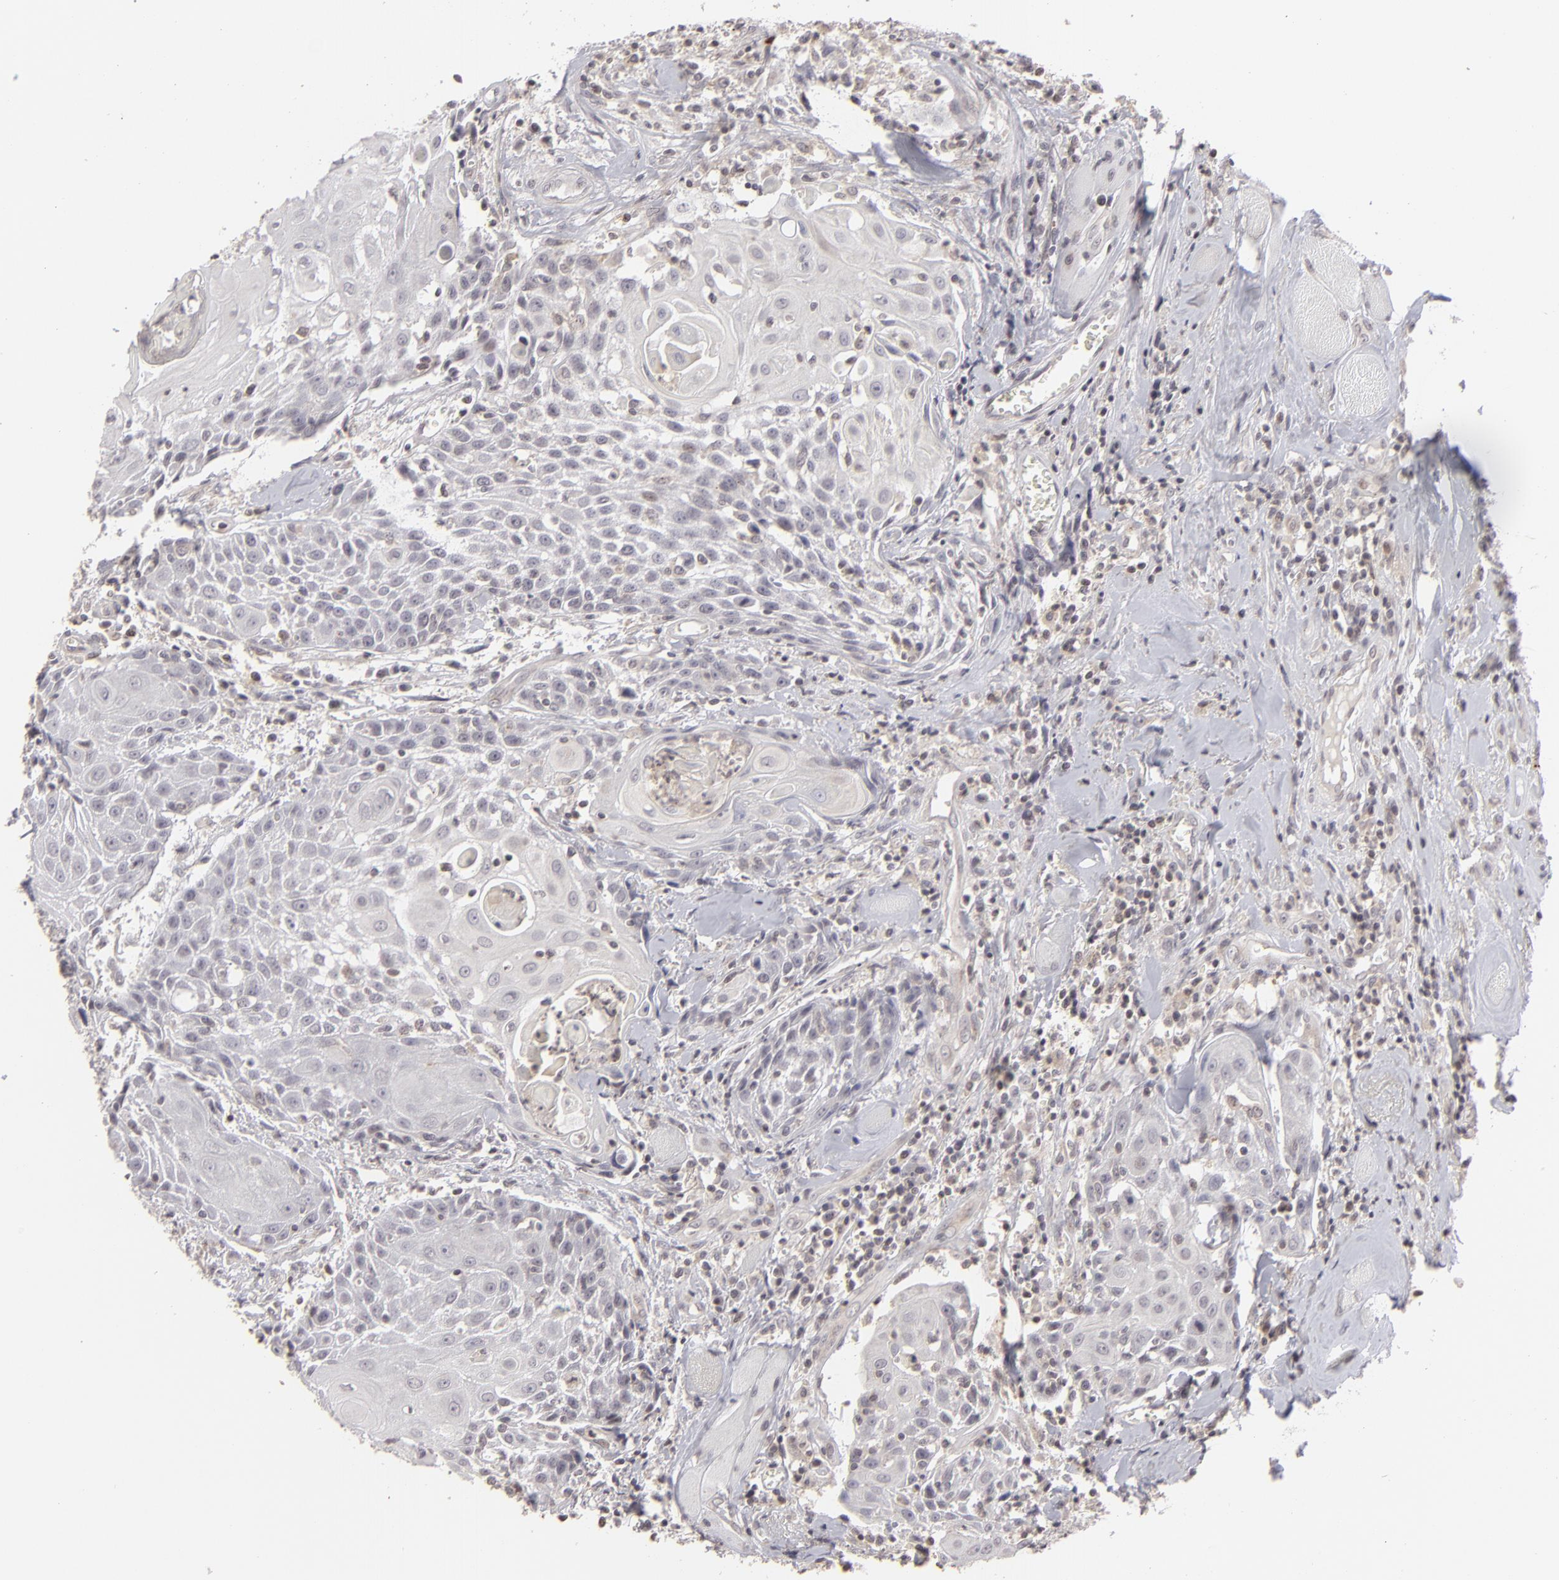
{"staining": {"intensity": "negative", "quantity": "none", "location": "none"}, "tissue": "head and neck cancer", "cell_type": "Tumor cells", "image_type": "cancer", "snomed": [{"axis": "morphology", "description": "Squamous cell carcinoma, NOS"}, {"axis": "topography", "description": "Oral tissue"}, {"axis": "topography", "description": "Head-Neck"}], "caption": "The micrograph shows no significant expression in tumor cells of head and neck squamous cell carcinoma. (DAB immunohistochemistry (IHC), high magnification).", "gene": "CLDN2", "patient": {"sex": "female", "age": 82}}